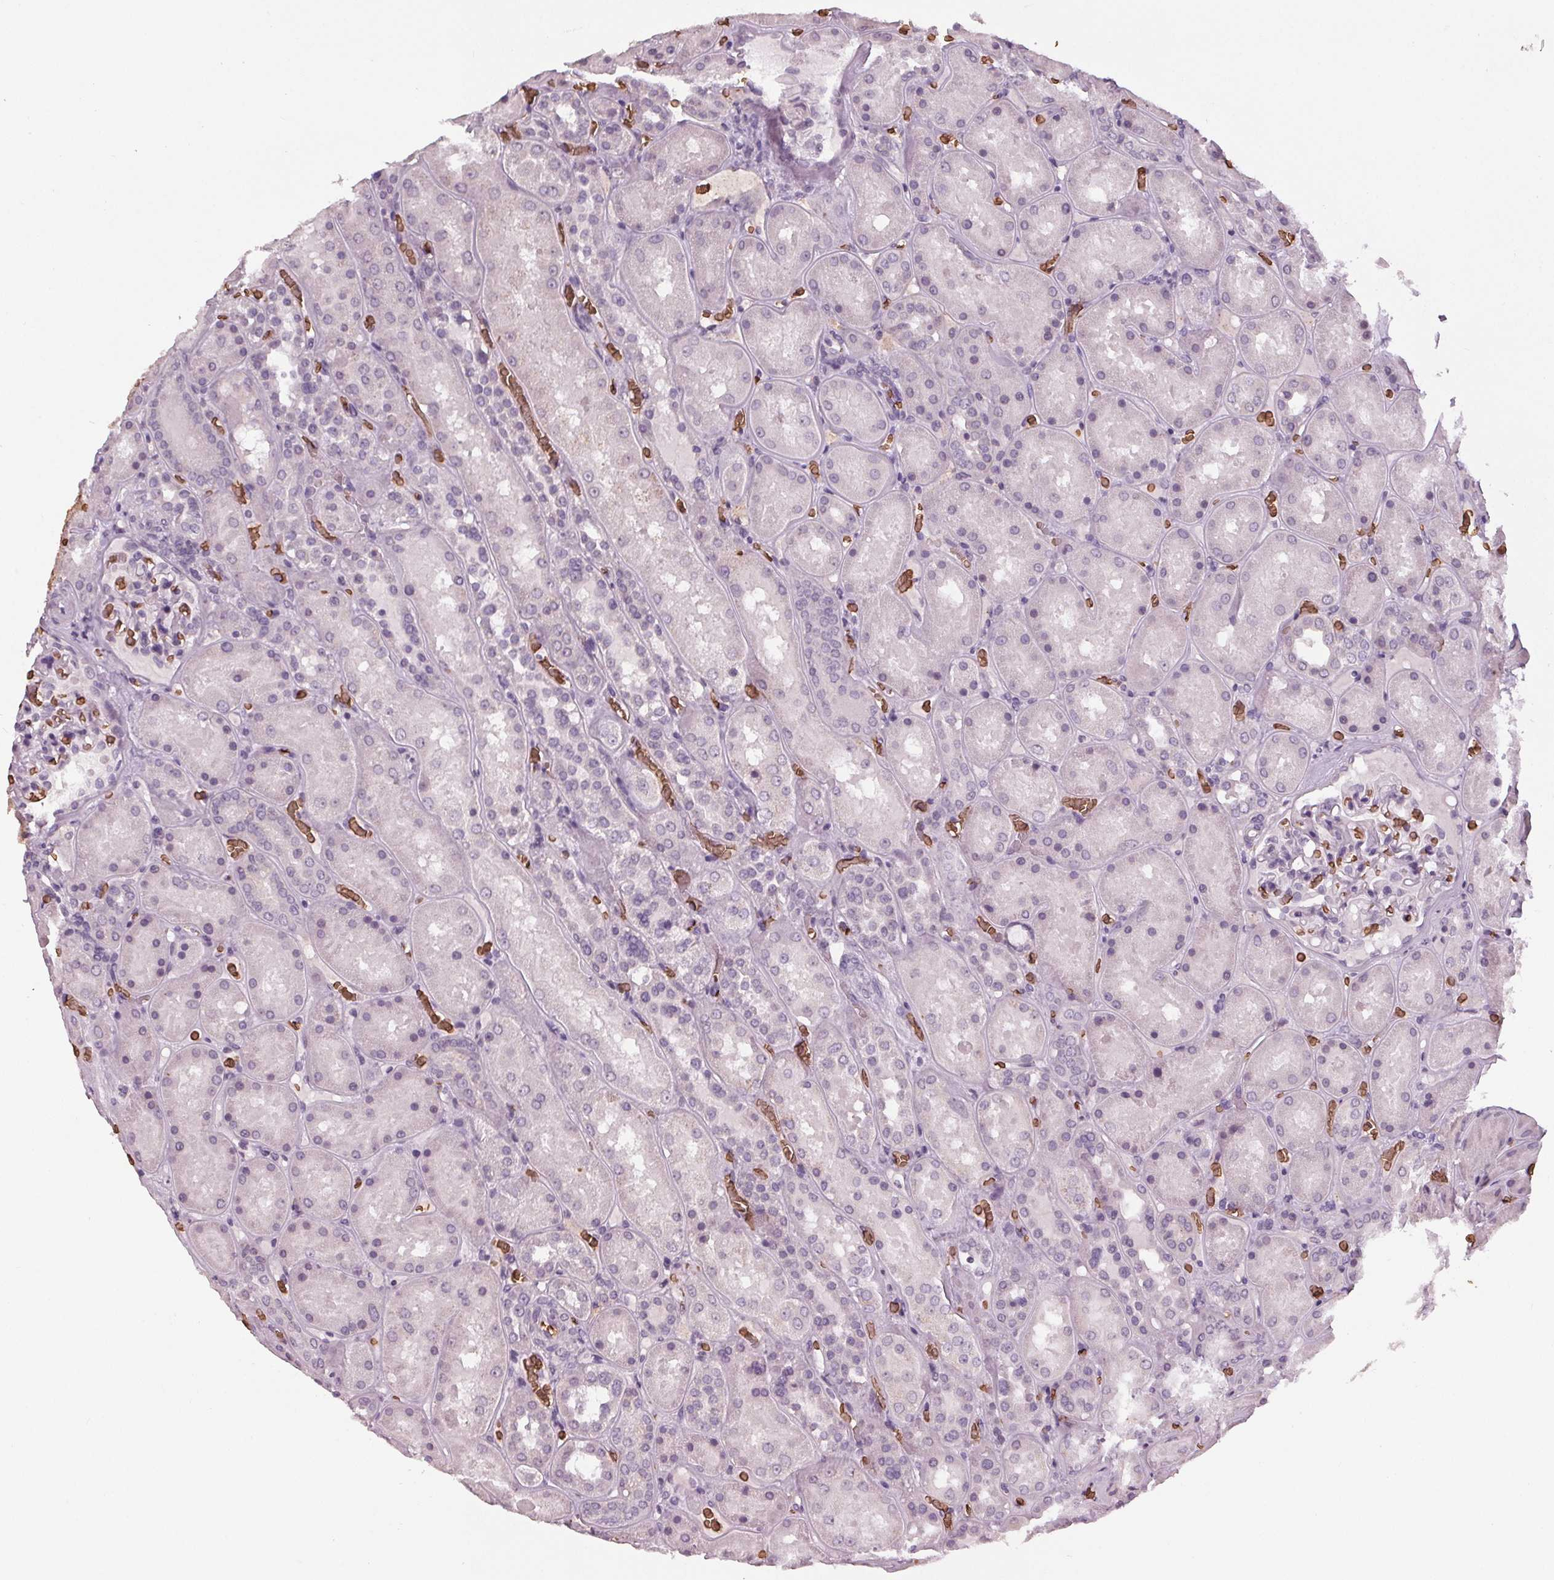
{"staining": {"intensity": "negative", "quantity": "none", "location": "none"}, "tissue": "kidney", "cell_type": "Cells in glomeruli", "image_type": "normal", "snomed": [{"axis": "morphology", "description": "Normal tissue, NOS"}, {"axis": "topography", "description": "Kidney"}], "caption": "Immunohistochemistry (IHC) photomicrograph of benign human kidney stained for a protein (brown), which displays no positivity in cells in glomeruli. (Stains: DAB IHC with hematoxylin counter stain, Microscopy: brightfield microscopy at high magnification).", "gene": "SLC4A1", "patient": {"sex": "male", "age": 73}}